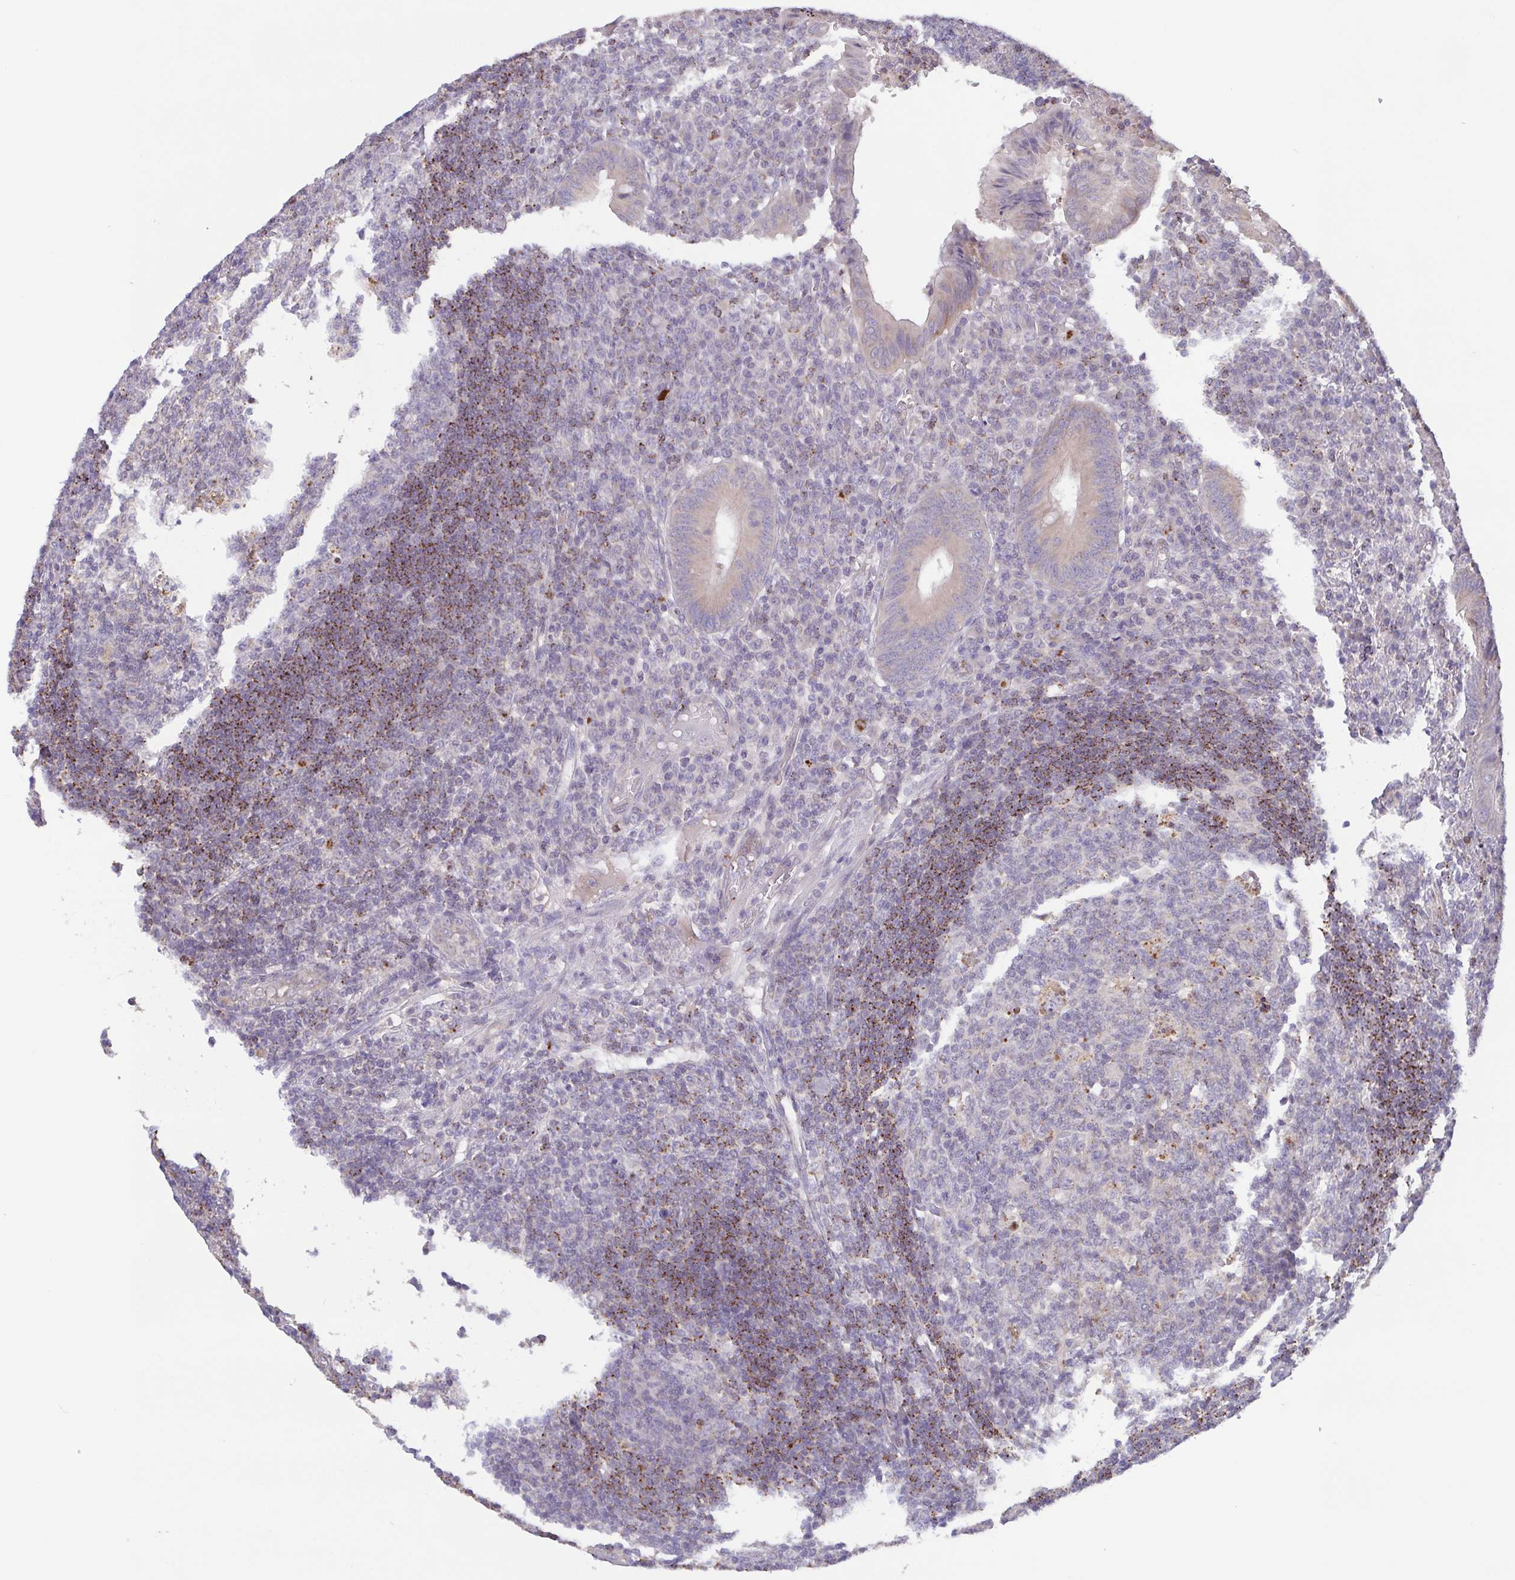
{"staining": {"intensity": "moderate", "quantity": "<25%", "location": "cytoplasmic/membranous"}, "tissue": "appendix", "cell_type": "Glandular cells", "image_type": "normal", "snomed": [{"axis": "morphology", "description": "Normal tissue, NOS"}, {"axis": "topography", "description": "Appendix"}], "caption": "Immunohistochemistry (IHC) of normal human appendix demonstrates low levels of moderate cytoplasmic/membranous expression in about <25% of glandular cells. Using DAB (brown) and hematoxylin (blue) stains, captured at high magnification using brightfield microscopy.", "gene": "OSBPL7", "patient": {"sex": "male", "age": 18}}